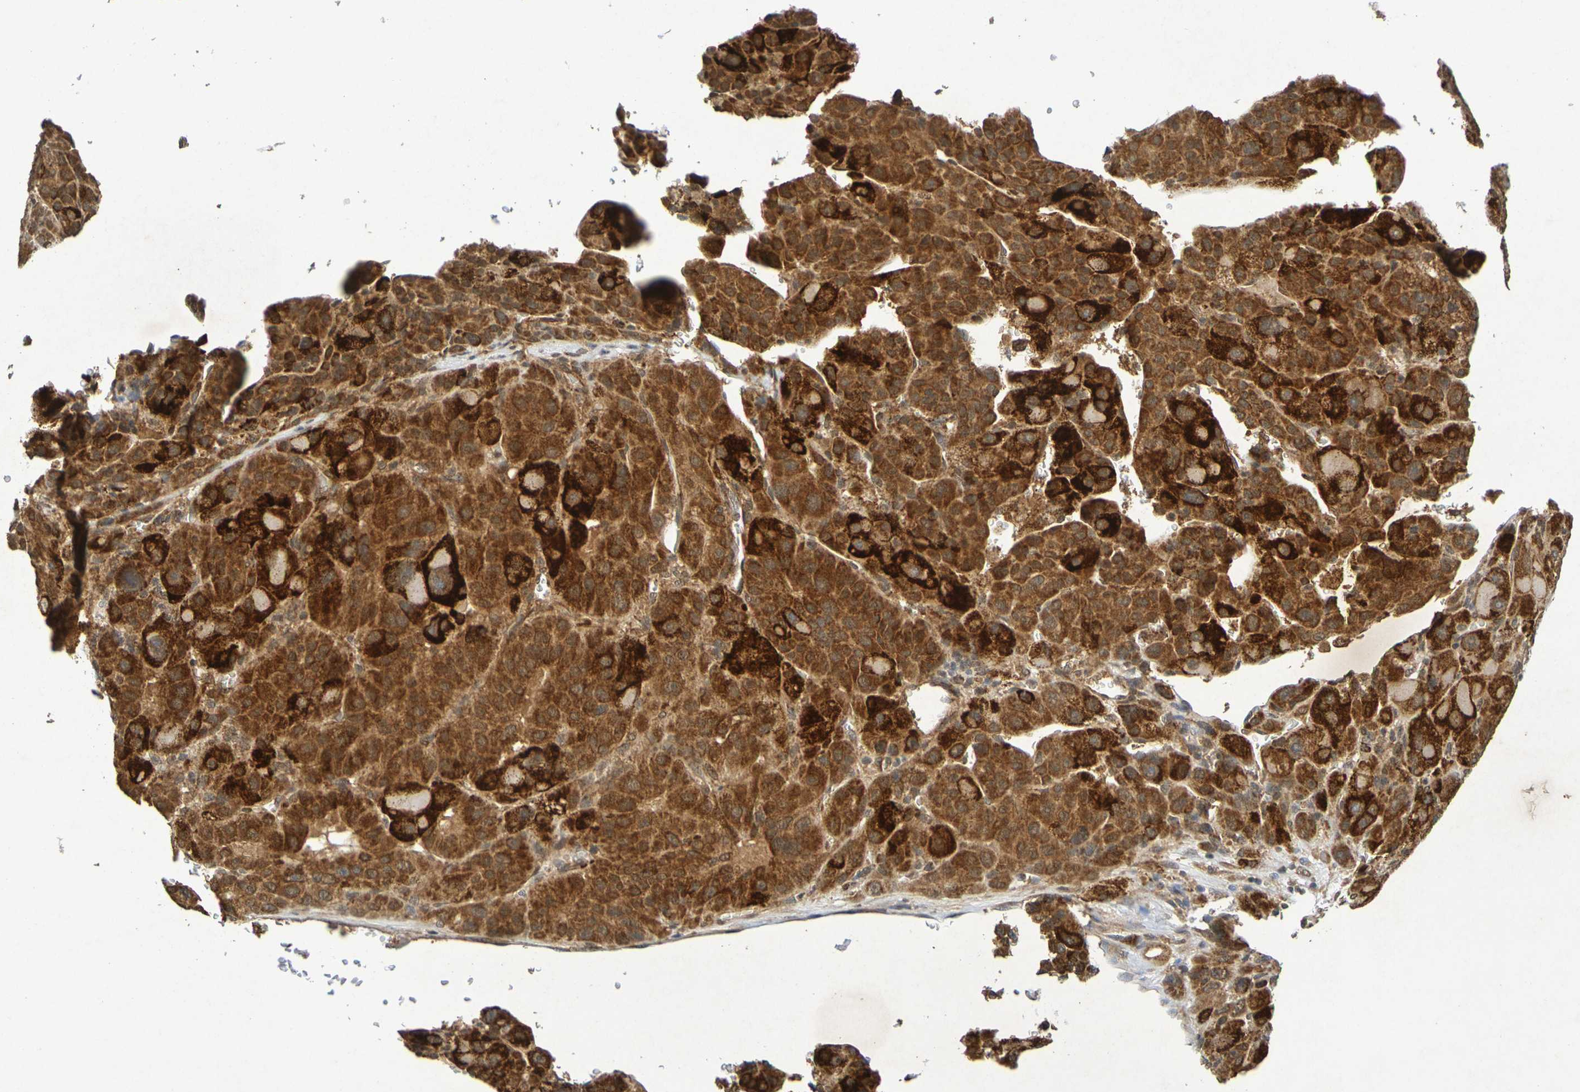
{"staining": {"intensity": "strong", "quantity": ">75%", "location": "cytoplasmic/membranous,nuclear"}, "tissue": "liver cancer", "cell_type": "Tumor cells", "image_type": "cancer", "snomed": [{"axis": "morphology", "description": "Carcinoma, Hepatocellular, NOS"}, {"axis": "topography", "description": "Liver"}], "caption": "Immunohistochemical staining of human liver cancer displays high levels of strong cytoplasmic/membranous and nuclear protein expression in approximately >75% of tumor cells.", "gene": "GUCY1A2", "patient": {"sex": "male", "age": 76}}